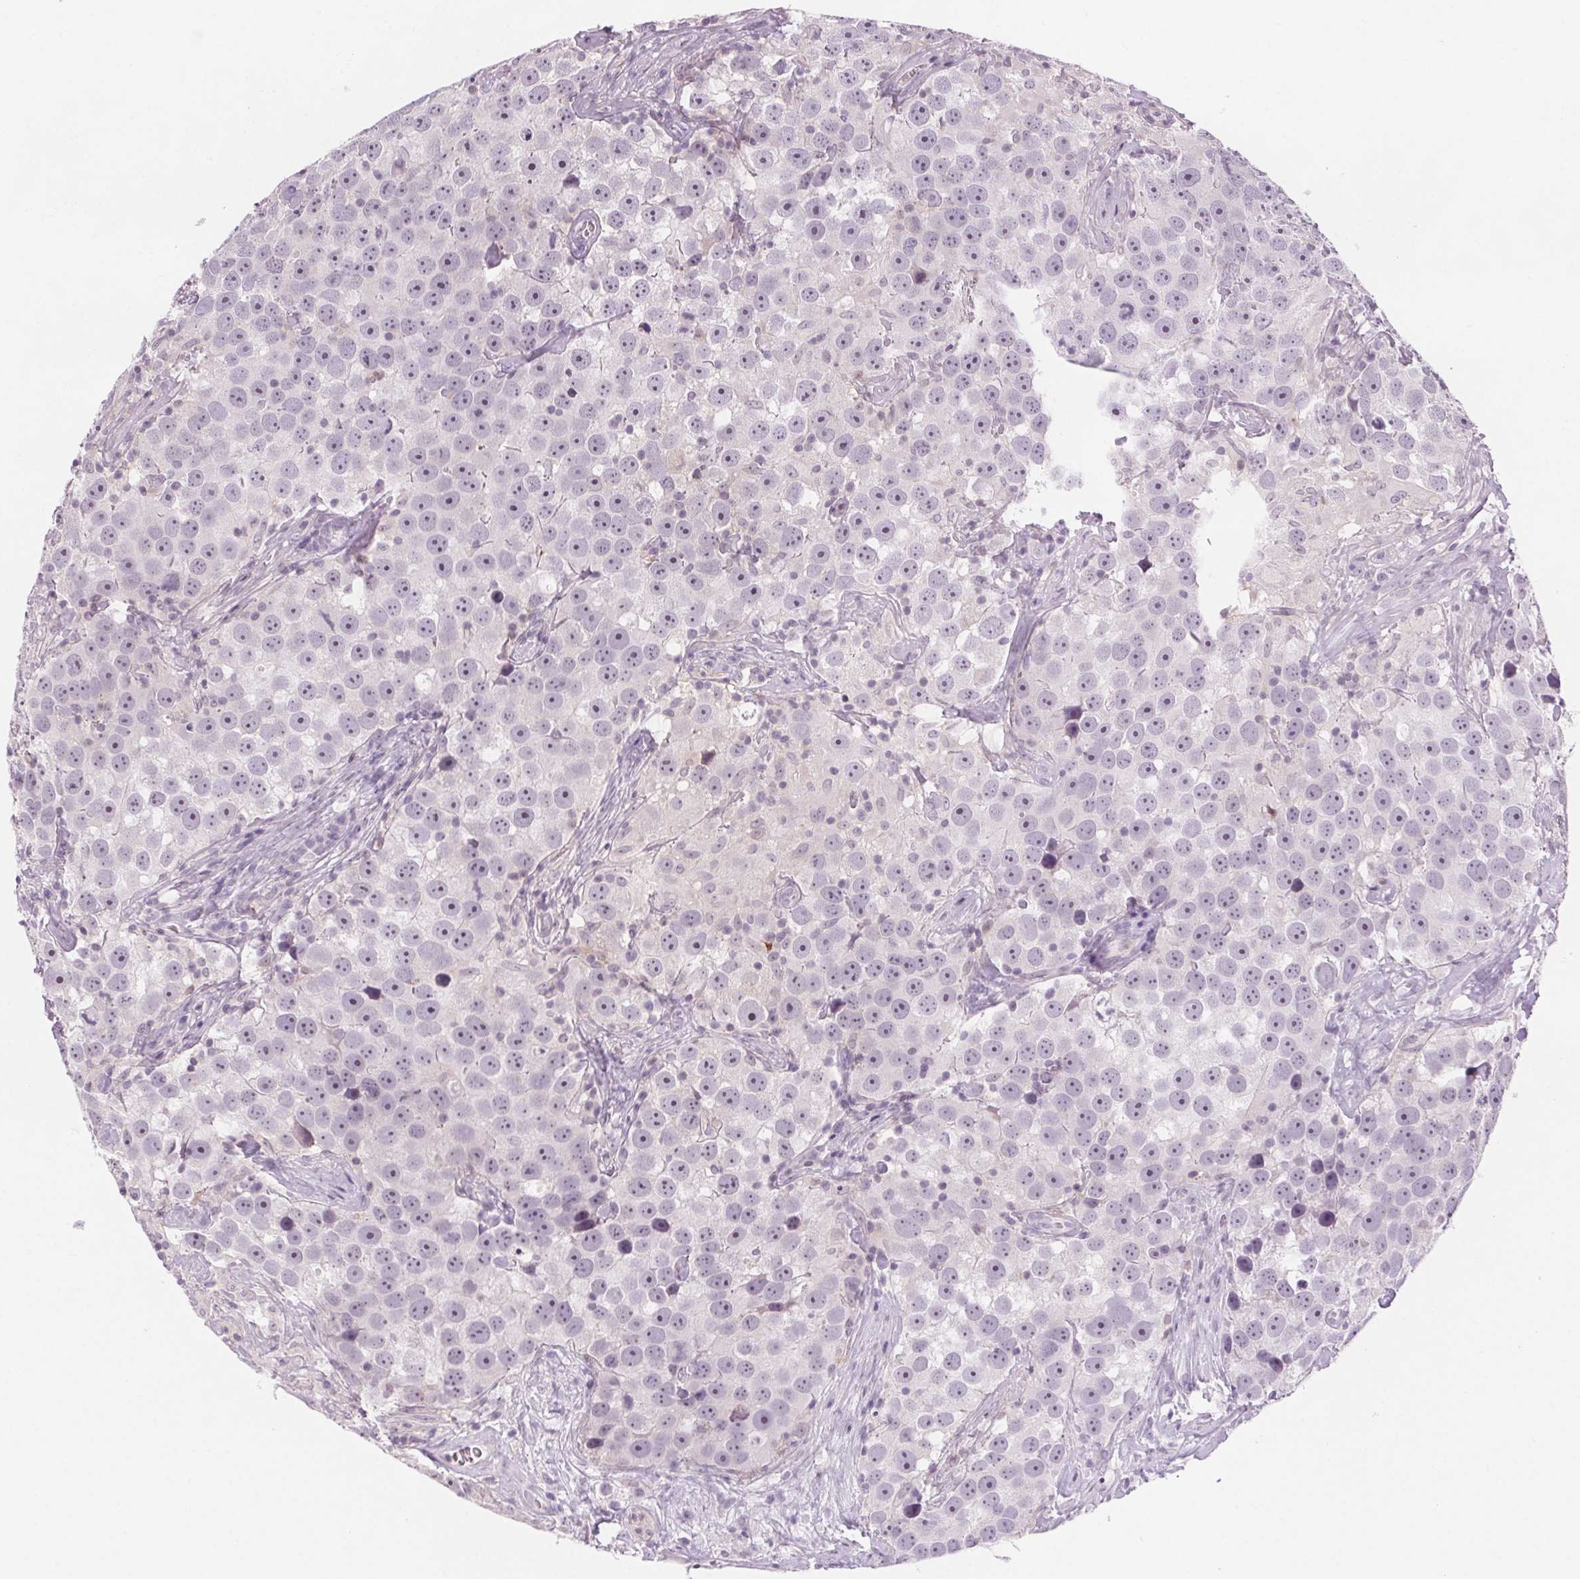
{"staining": {"intensity": "moderate", "quantity": "<25%", "location": "nuclear"}, "tissue": "testis cancer", "cell_type": "Tumor cells", "image_type": "cancer", "snomed": [{"axis": "morphology", "description": "Seminoma, NOS"}, {"axis": "topography", "description": "Testis"}], "caption": "Immunohistochemistry micrograph of neoplastic tissue: testis cancer (seminoma) stained using IHC displays low levels of moderate protein expression localized specifically in the nuclear of tumor cells, appearing as a nuclear brown color.", "gene": "SLC6A19", "patient": {"sex": "male", "age": 49}}